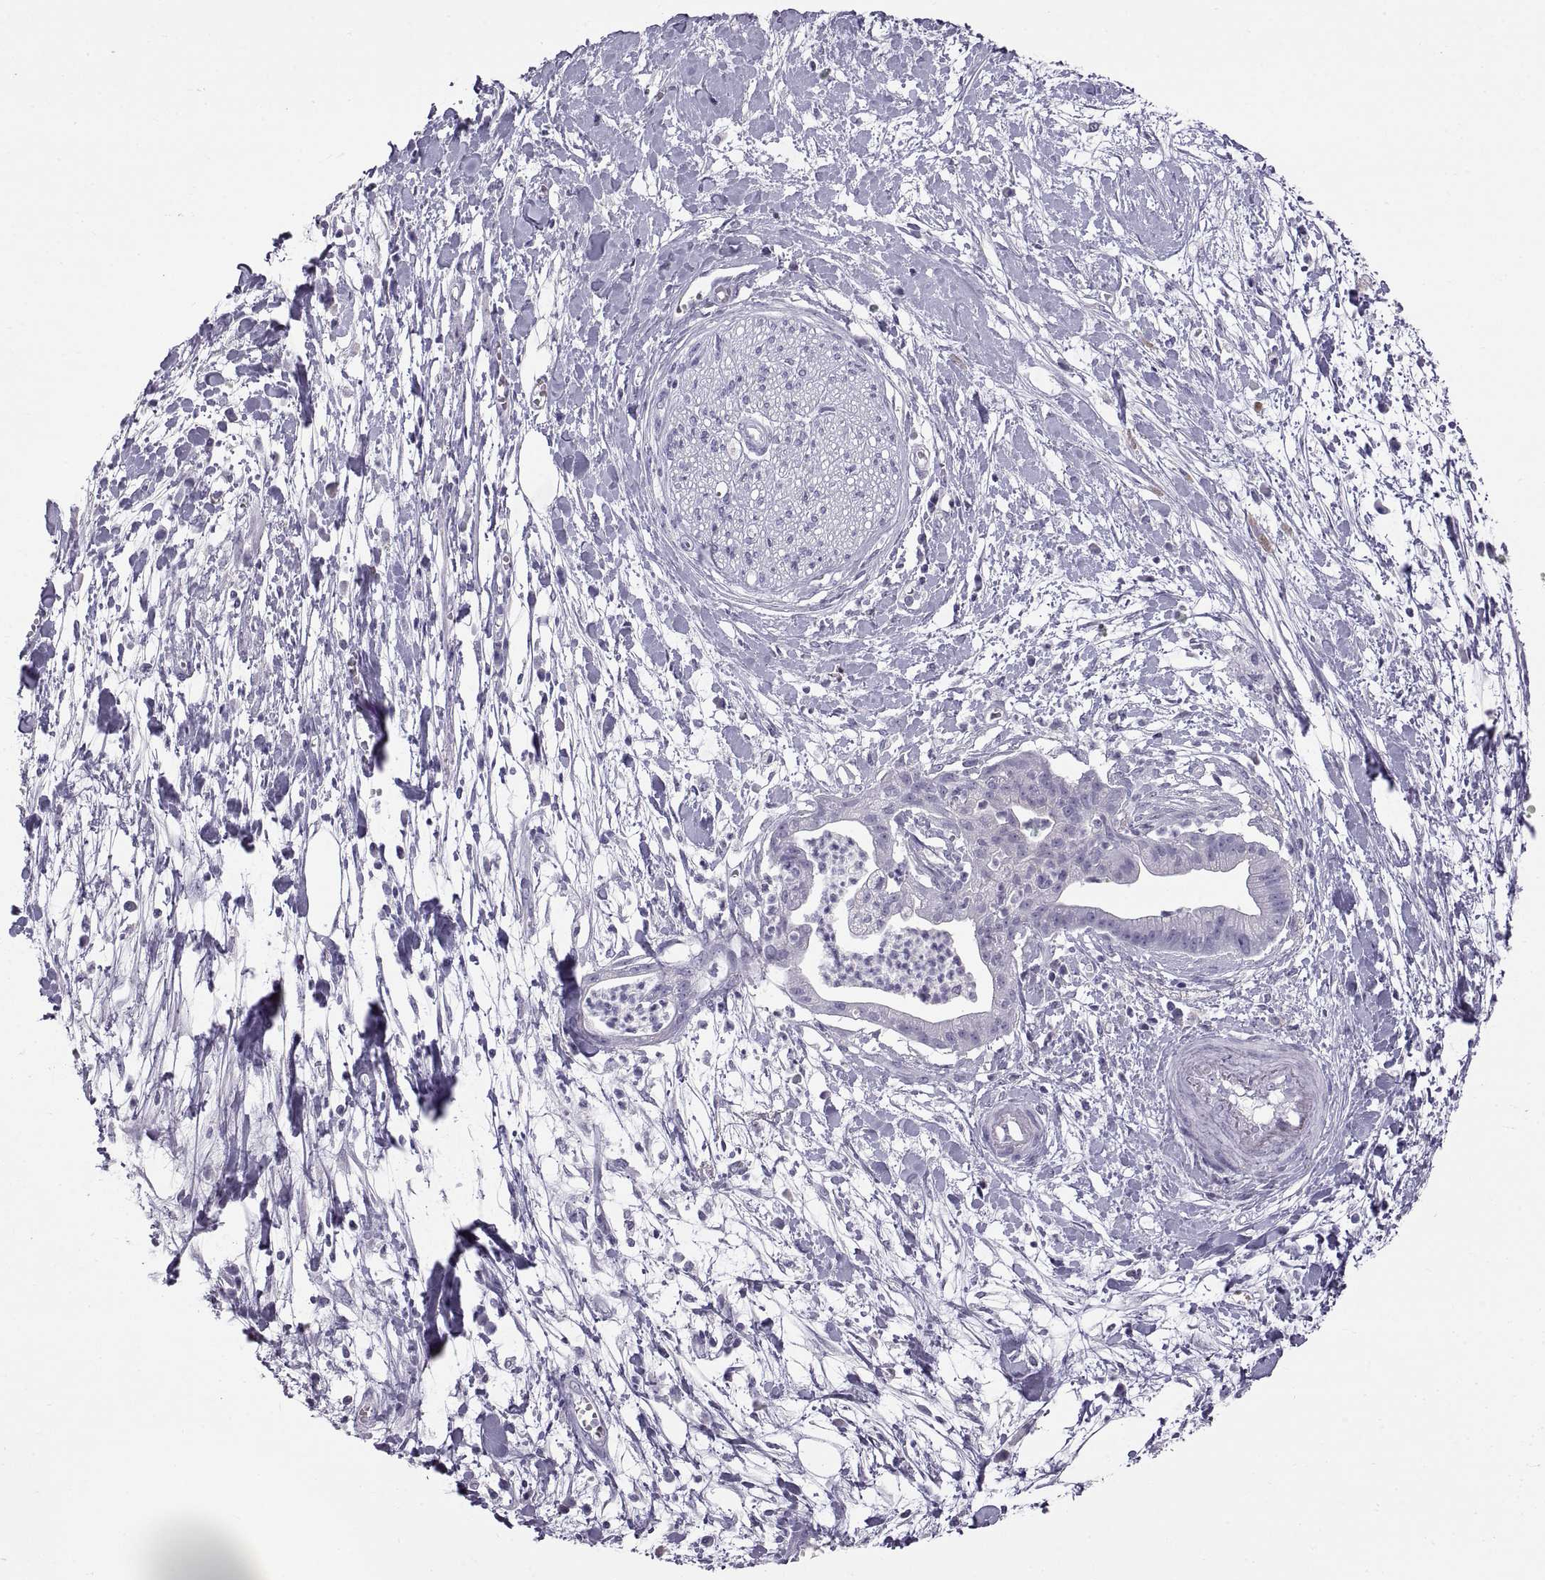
{"staining": {"intensity": "negative", "quantity": "none", "location": "none"}, "tissue": "pancreatic cancer", "cell_type": "Tumor cells", "image_type": "cancer", "snomed": [{"axis": "morphology", "description": "Normal tissue, NOS"}, {"axis": "morphology", "description": "Adenocarcinoma, NOS"}, {"axis": "topography", "description": "Lymph node"}, {"axis": "topography", "description": "Pancreas"}], "caption": "Protein analysis of pancreatic cancer (adenocarcinoma) displays no significant expression in tumor cells.", "gene": "WFDC8", "patient": {"sex": "female", "age": 58}}